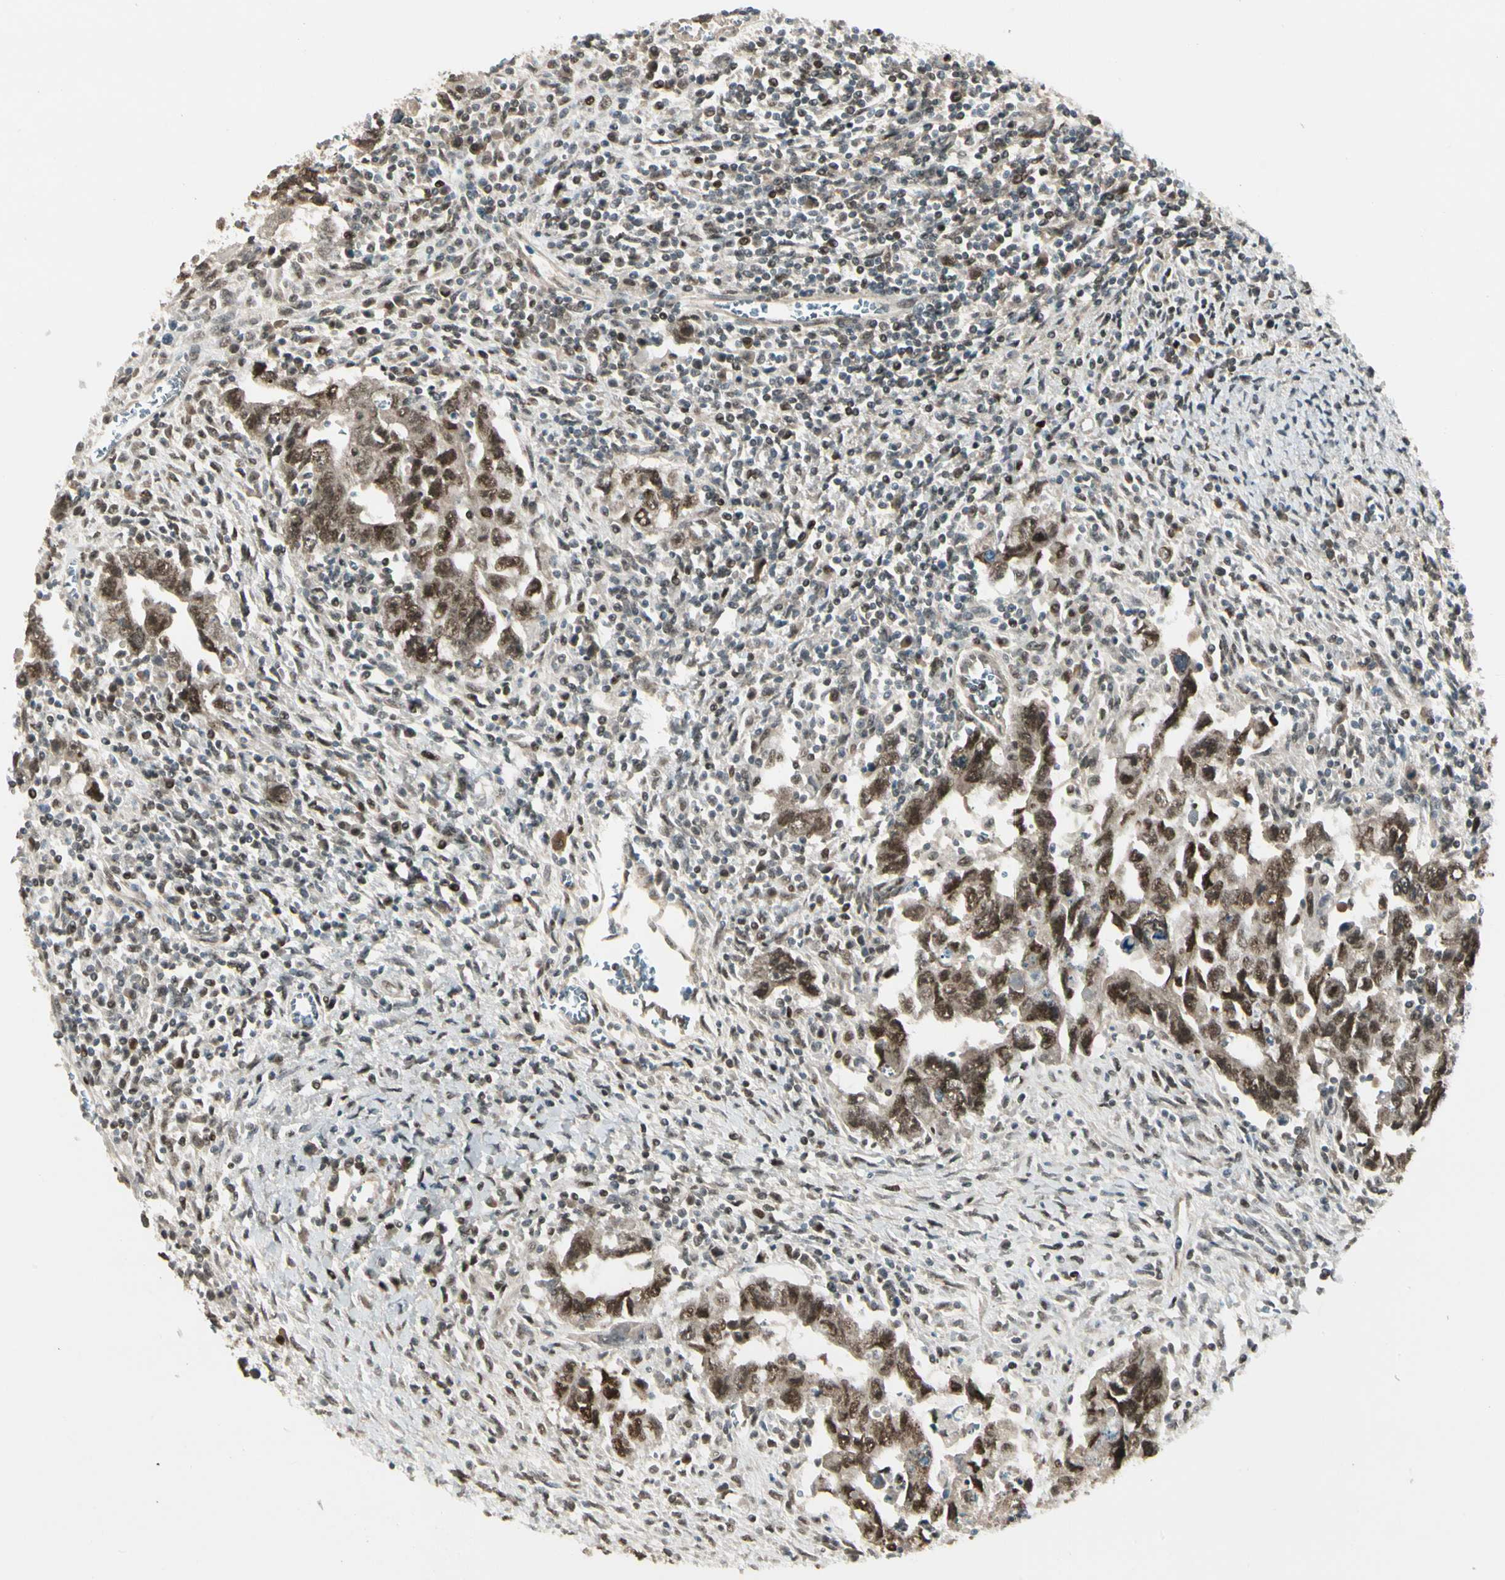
{"staining": {"intensity": "strong", "quantity": ">75%", "location": "nuclear"}, "tissue": "testis cancer", "cell_type": "Tumor cells", "image_type": "cancer", "snomed": [{"axis": "morphology", "description": "Carcinoma, Embryonal, NOS"}, {"axis": "topography", "description": "Testis"}], "caption": "Embryonal carcinoma (testis) stained for a protein (brown) displays strong nuclear positive expression in about >75% of tumor cells.", "gene": "GTF3A", "patient": {"sex": "male", "age": 28}}